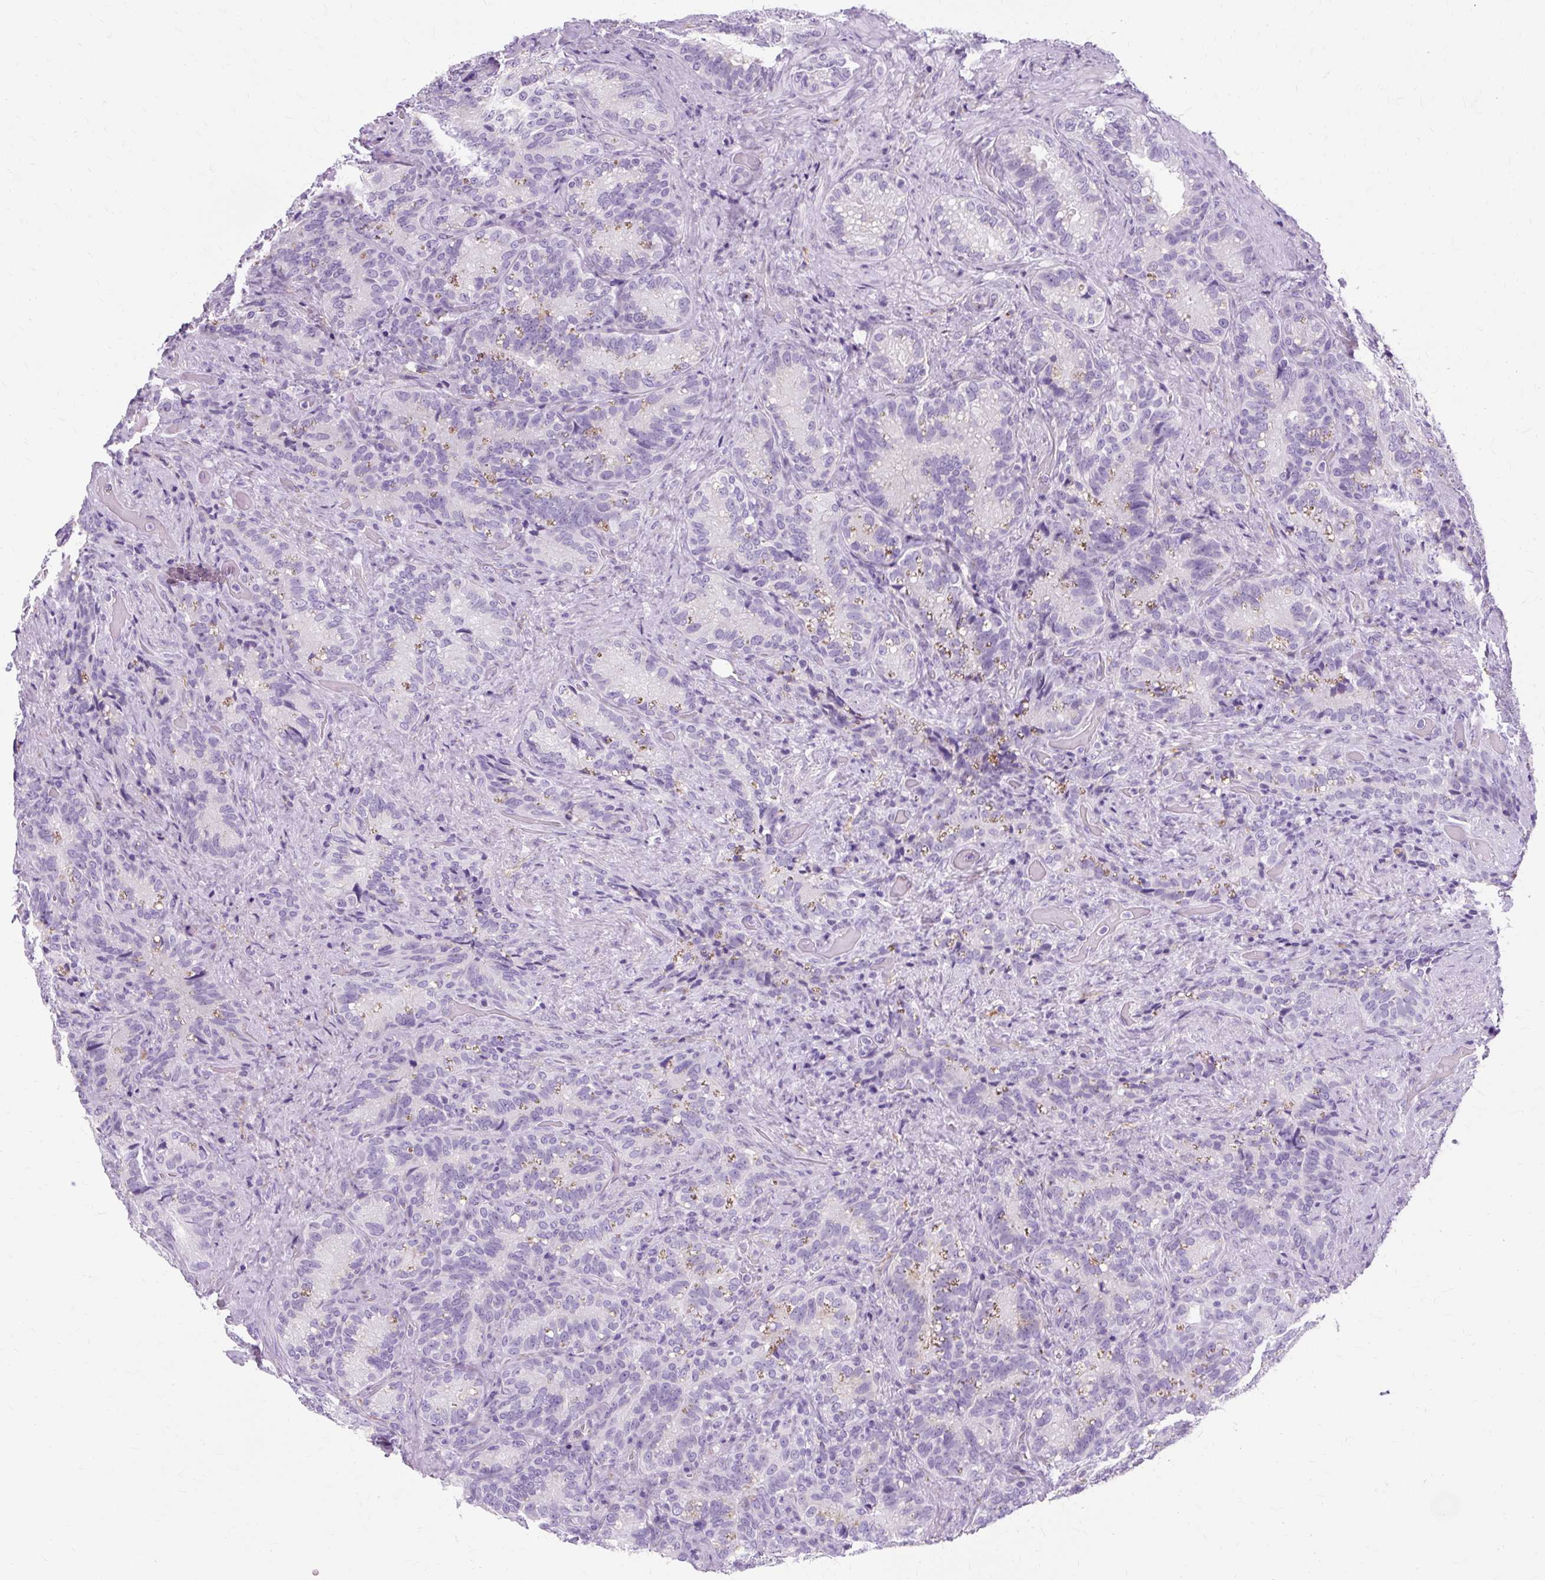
{"staining": {"intensity": "moderate", "quantity": "<25%", "location": "cytoplasmic/membranous"}, "tissue": "seminal vesicle", "cell_type": "Glandular cells", "image_type": "normal", "snomed": [{"axis": "morphology", "description": "Normal tissue, NOS"}, {"axis": "topography", "description": "Seminal veicle"}], "caption": "Normal seminal vesicle exhibits moderate cytoplasmic/membranous staining in about <25% of glandular cells (brown staining indicates protein expression, while blue staining denotes nuclei)..", "gene": "TMEM89", "patient": {"sex": "male", "age": 68}}